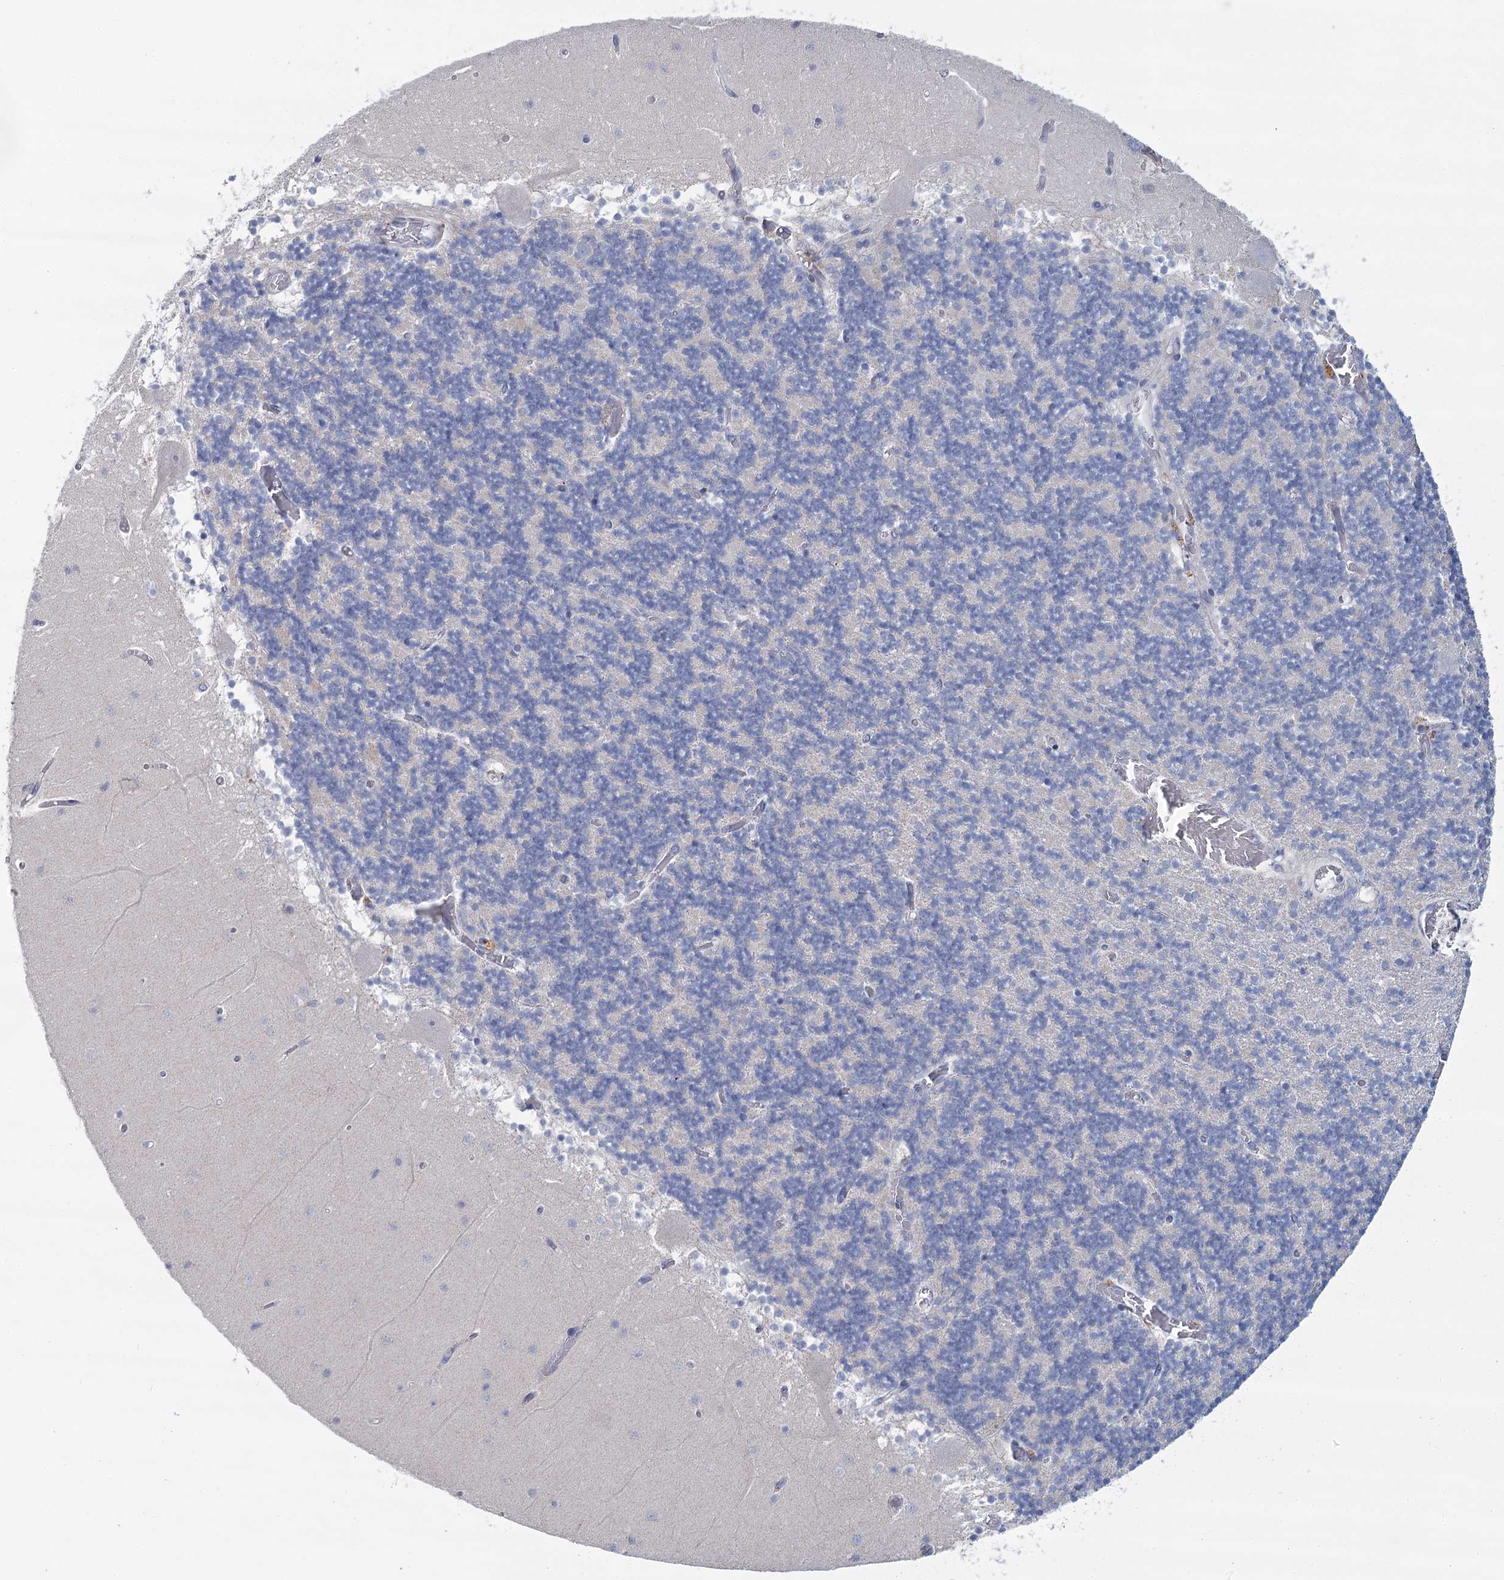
{"staining": {"intensity": "negative", "quantity": "none", "location": "none"}, "tissue": "cerebellum", "cell_type": "Cells in granular layer", "image_type": "normal", "snomed": [{"axis": "morphology", "description": "Normal tissue, NOS"}, {"axis": "topography", "description": "Cerebellum"}], "caption": "DAB (3,3'-diaminobenzidine) immunohistochemical staining of benign human cerebellum exhibits no significant expression in cells in granular layer.", "gene": "IGSF3", "patient": {"sex": "female", "age": 28}}